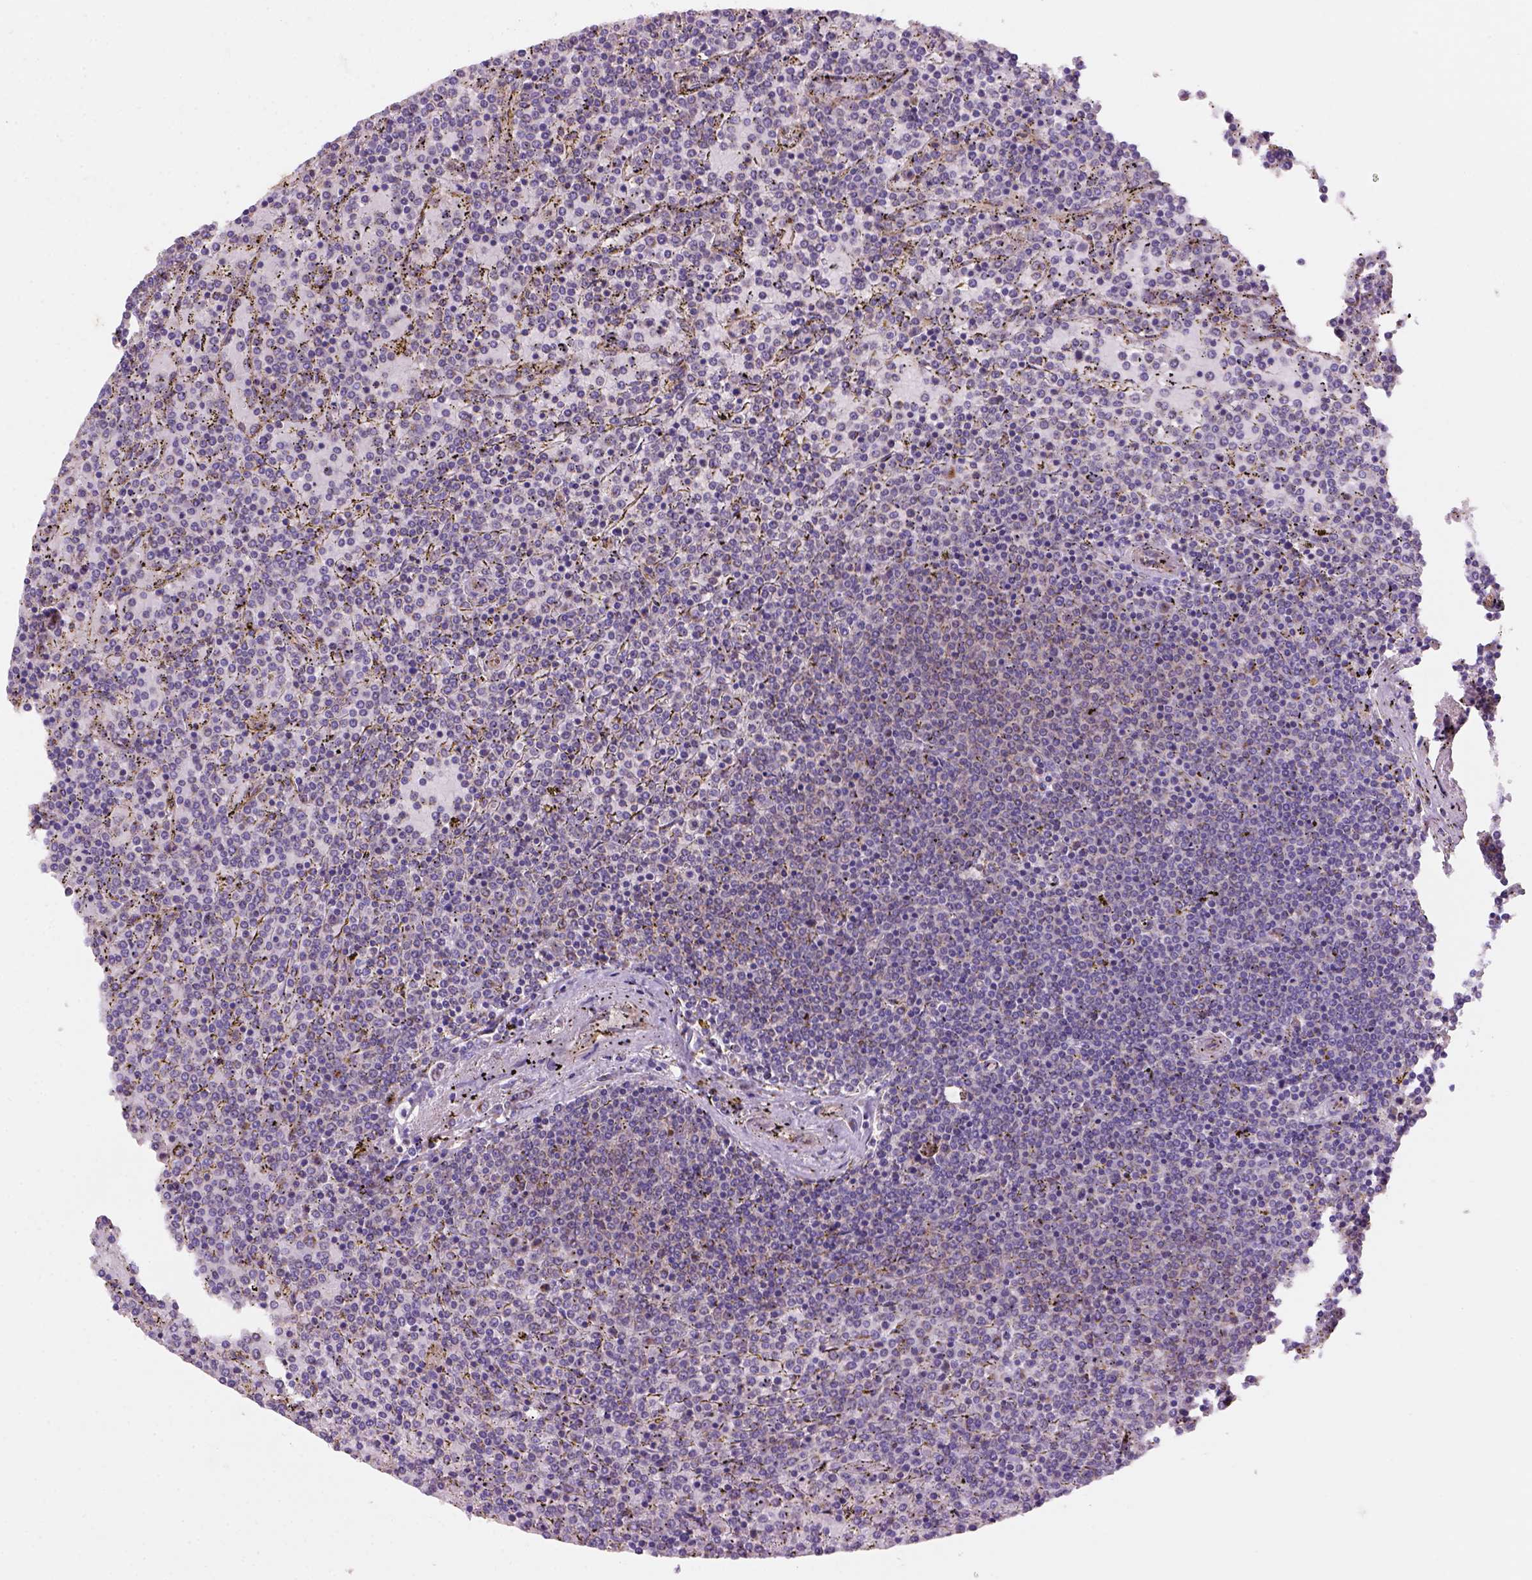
{"staining": {"intensity": "weak", "quantity": "<25%", "location": "cytoplasmic/membranous"}, "tissue": "lymphoma", "cell_type": "Tumor cells", "image_type": "cancer", "snomed": [{"axis": "morphology", "description": "Malignant lymphoma, non-Hodgkin's type, Low grade"}, {"axis": "topography", "description": "Spleen"}], "caption": "DAB (3,3'-diaminobenzidine) immunohistochemical staining of lymphoma displays no significant expression in tumor cells.", "gene": "WARS2", "patient": {"sex": "female", "age": 77}}